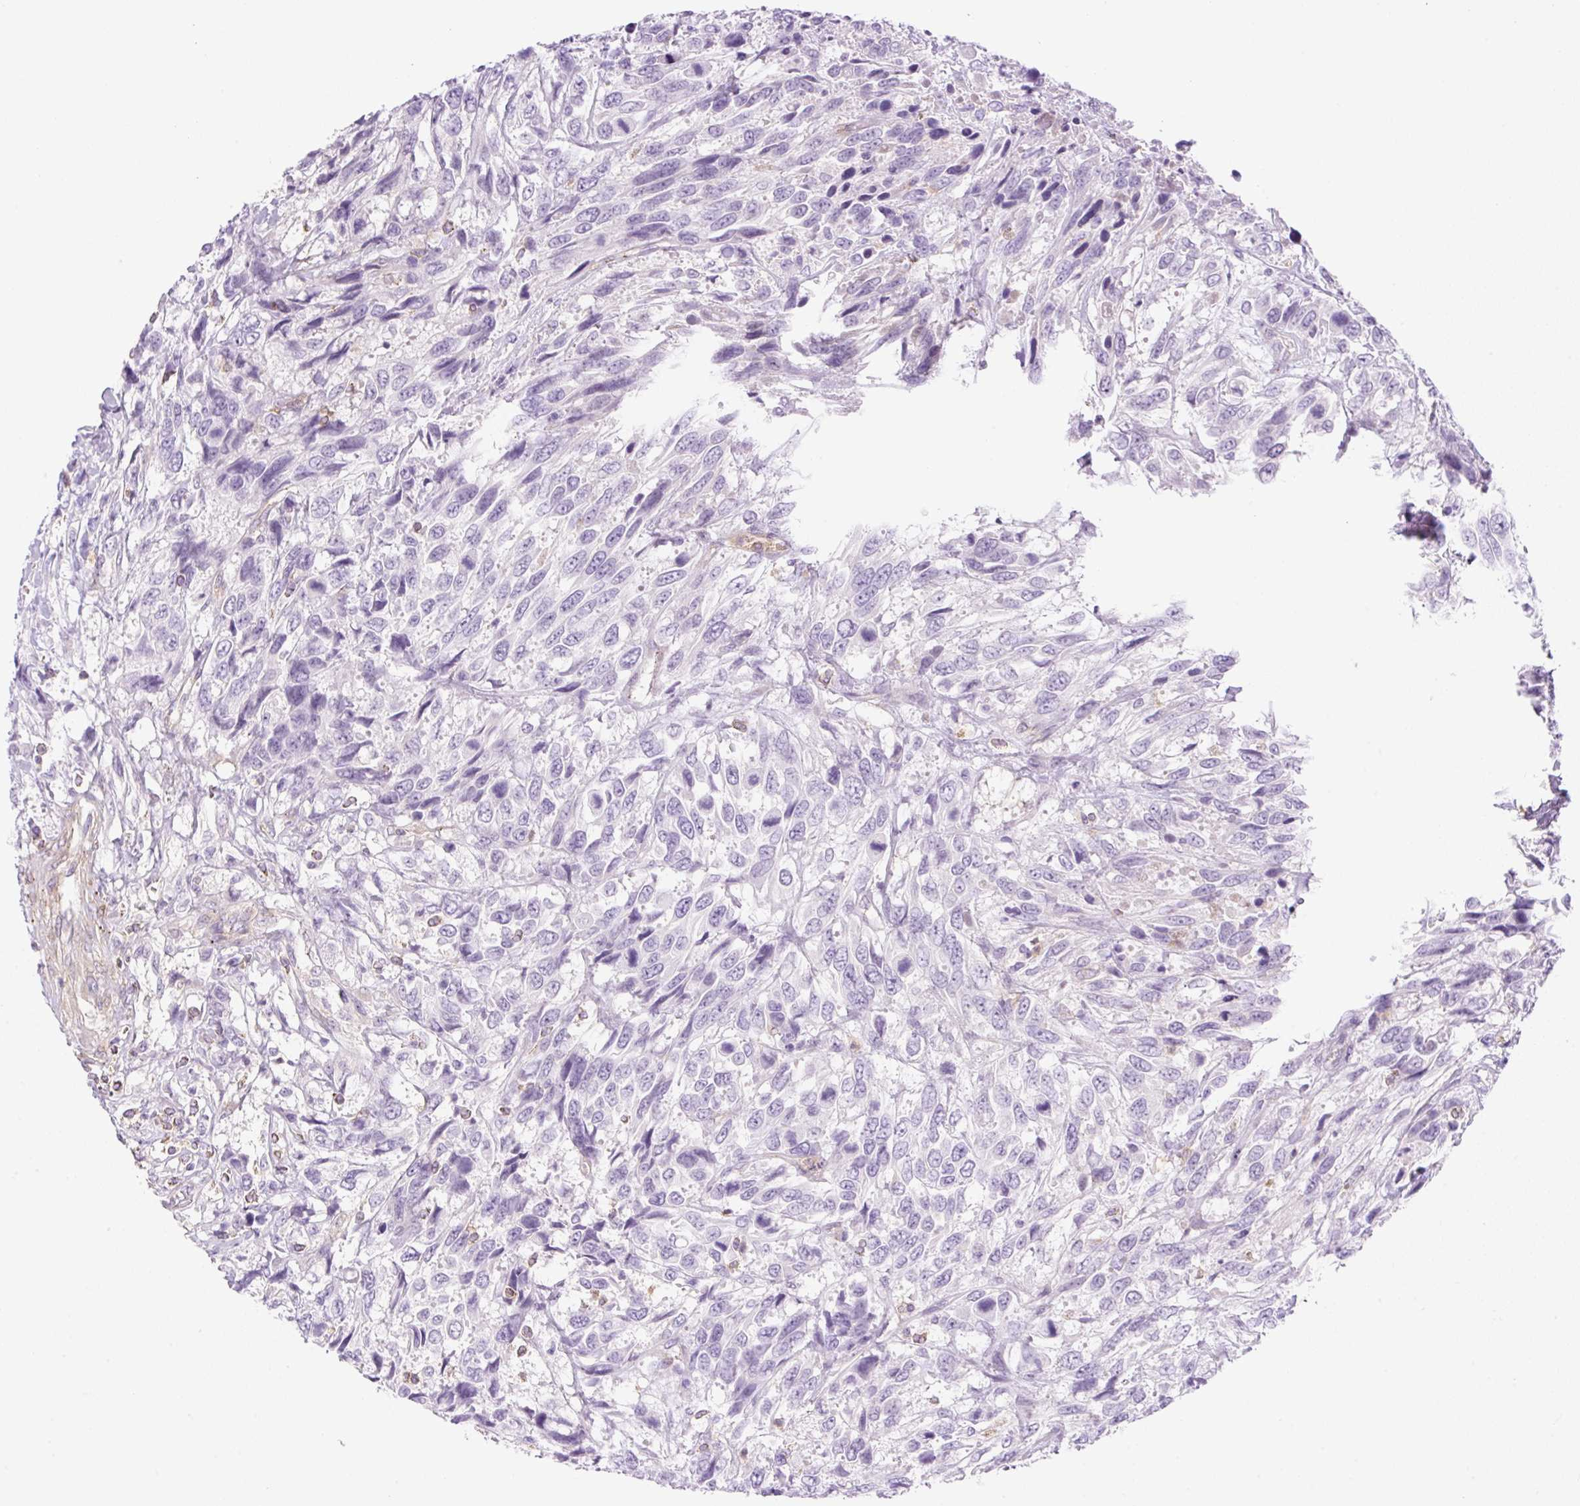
{"staining": {"intensity": "negative", "quantity": "none", "location": "none"}, "tissue": "urothelial cancer", "cell_type": "Tumor cells", "image_type": "cancer", "snomed": [{"axis": "morphology", "description": "Urothelial carcinoma, High grade"}, {"axis": "topography", "description": "Urinary bladder"}], "caption": "Immunohistochemistry (IHC) image of urothelial cancer stained for a protein (brown), which displays no positivity in tumor cells.", "gene": "EHD3", "patient": {"sex": "female", "age": 70}}